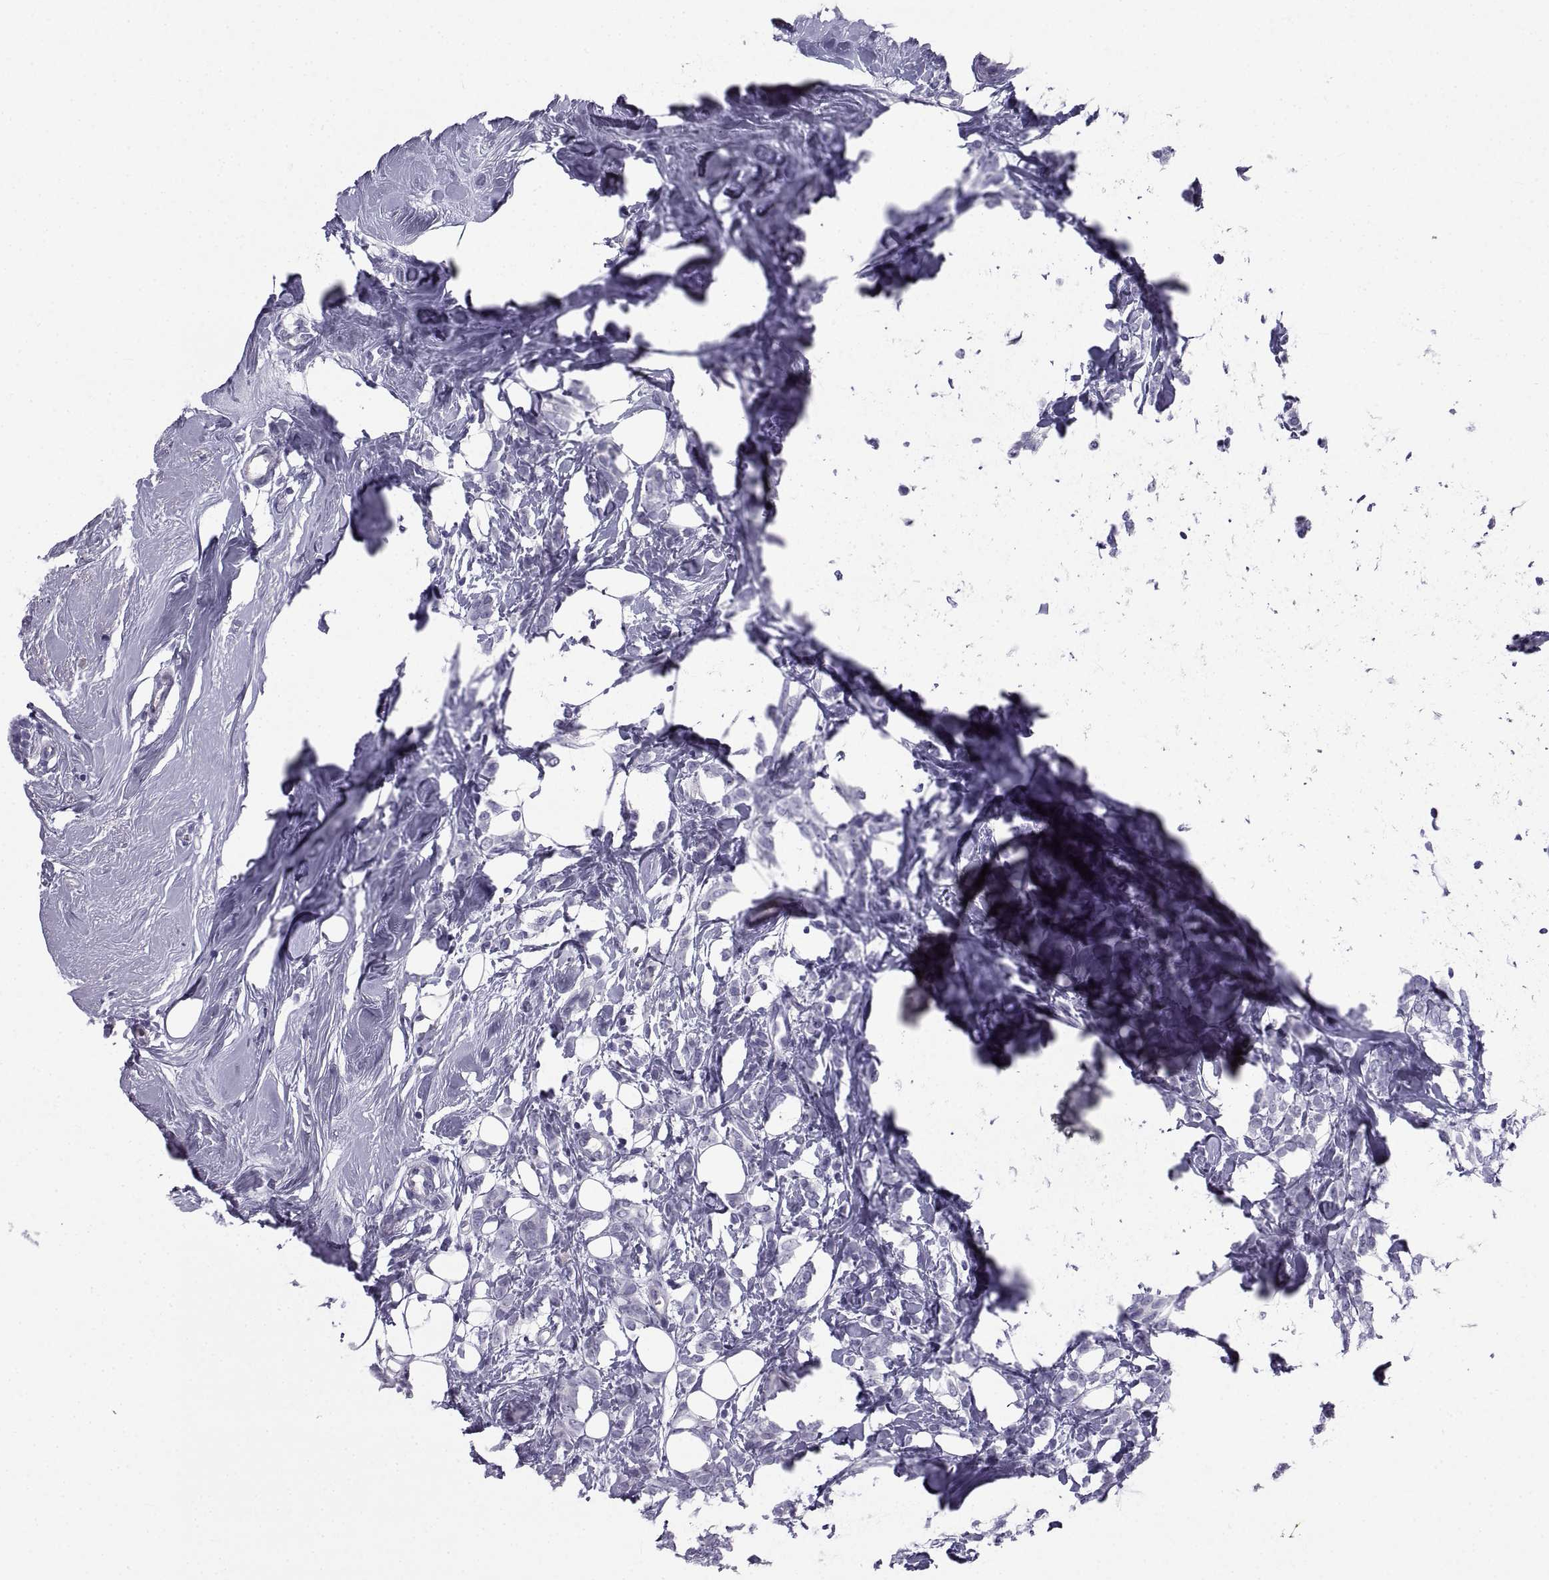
{"staining": {"intensity": "negative", "quantity": "none", "location": "none"}, "tissue": "breast cancer", "cell_type": "Tumor cells", "image_type": "cancer", "snomed": [{"axis": "morphology", "description": "Lobular carcinoma"}, {"axis": "topography", "description": "Breast"}], "caption": "The histopathology image demonstrates no significant expression in tumor cells of lobular carcinoma (breast). (Stains: DAB IHC with hematoxylin counter stain, Microscopy: brightfield microscopy at high magnification).", "gene": "PCSK1N", "patient": {"sex": "female", "age": 49}}